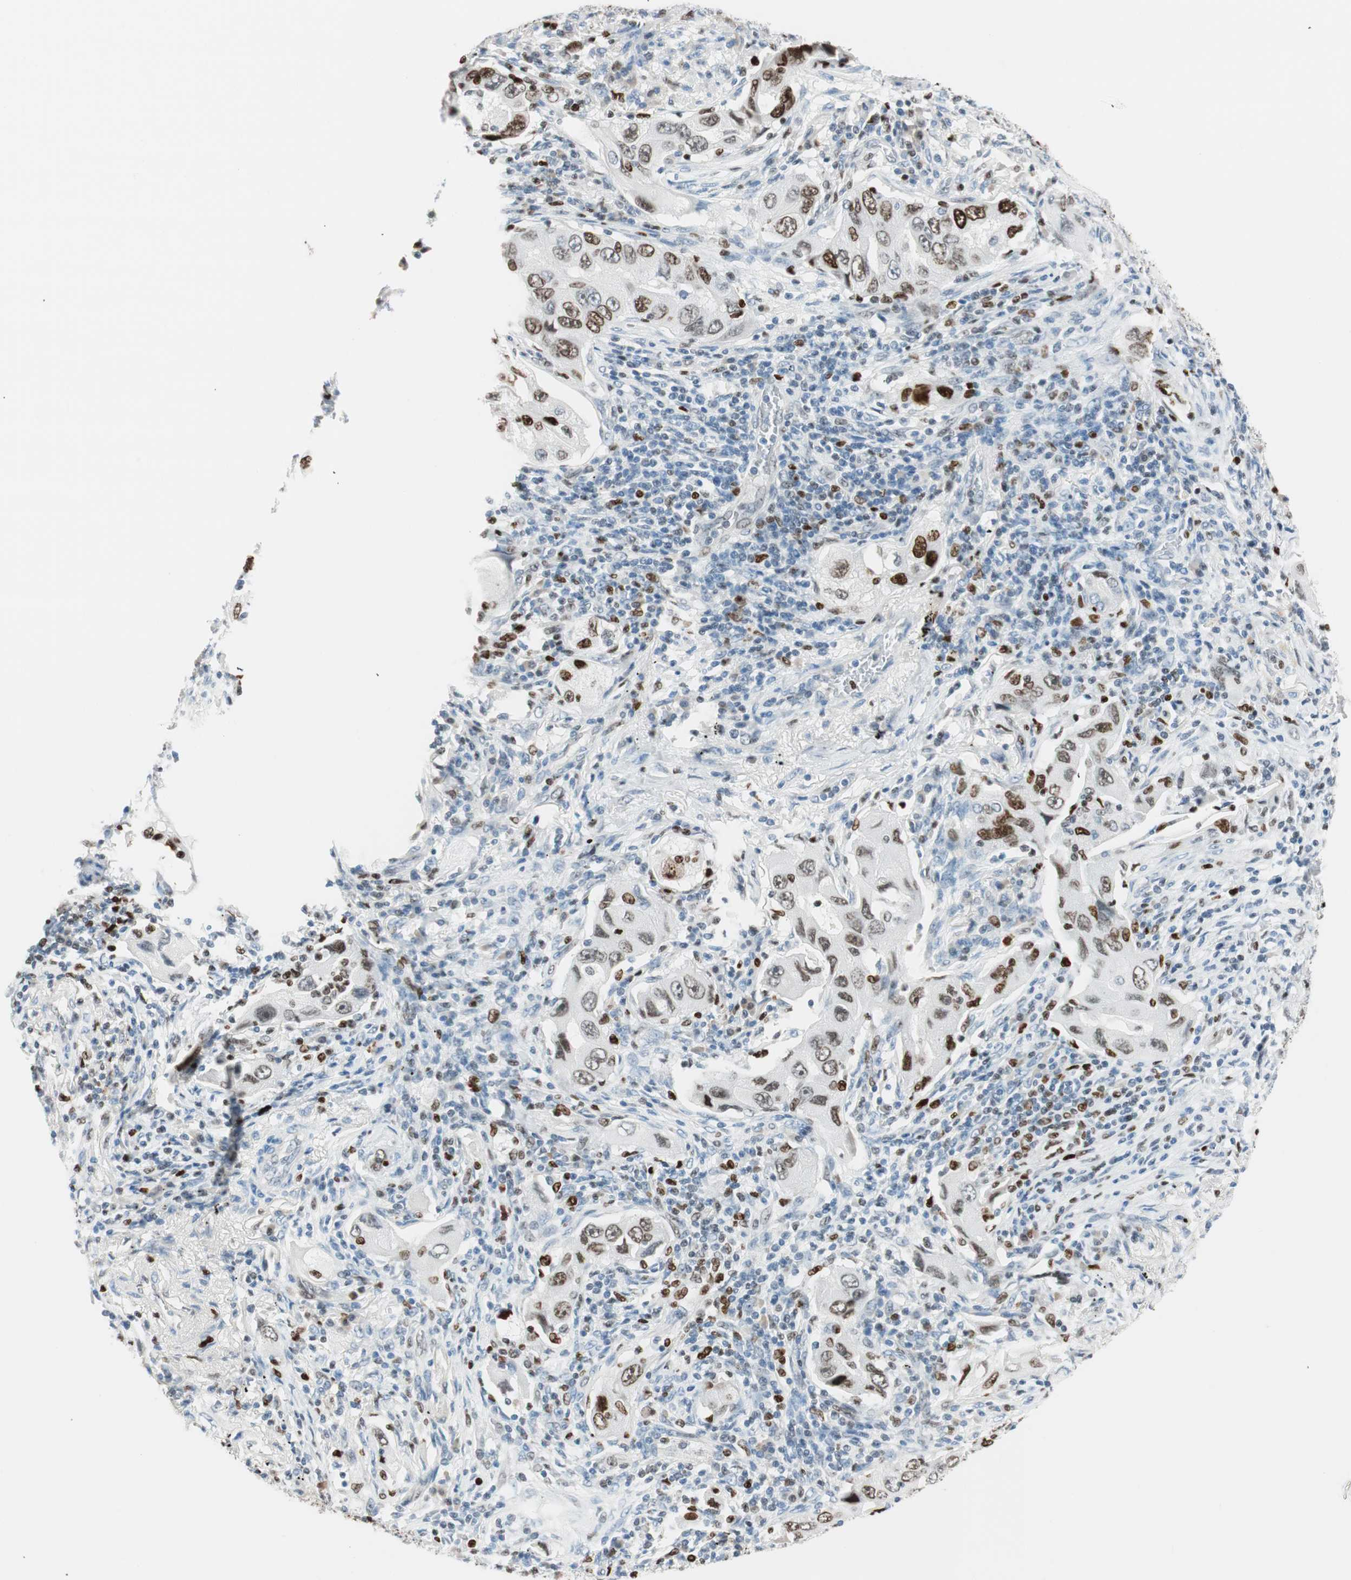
{"staining": {"intensity": "strong", "quantity": "25%-75%", "location": "nuclear"}, "tissue": "lung cancer", "cell_type": "Tumor cells", "image_type": "cancer", "snomed": [{"axis": "morphology", "description": "Adenocarcinoma, NOS"}, {"axis": "topography", "description": "Lung"}], "caption": "Immunohistochemistry (DAB) staining of human lung adenocarcinoma shows strong nuclear protein positivity in approximately 25%-75% of tumor cells. The protein of interest is stained brown, and the nuclei are stained in blue (DAB (3,3'-diaminobenzidine) IHC with brightfield microscopy, high magnification).", "gene": "EZH2", "patient": {"sex": "female", "age": 65}}